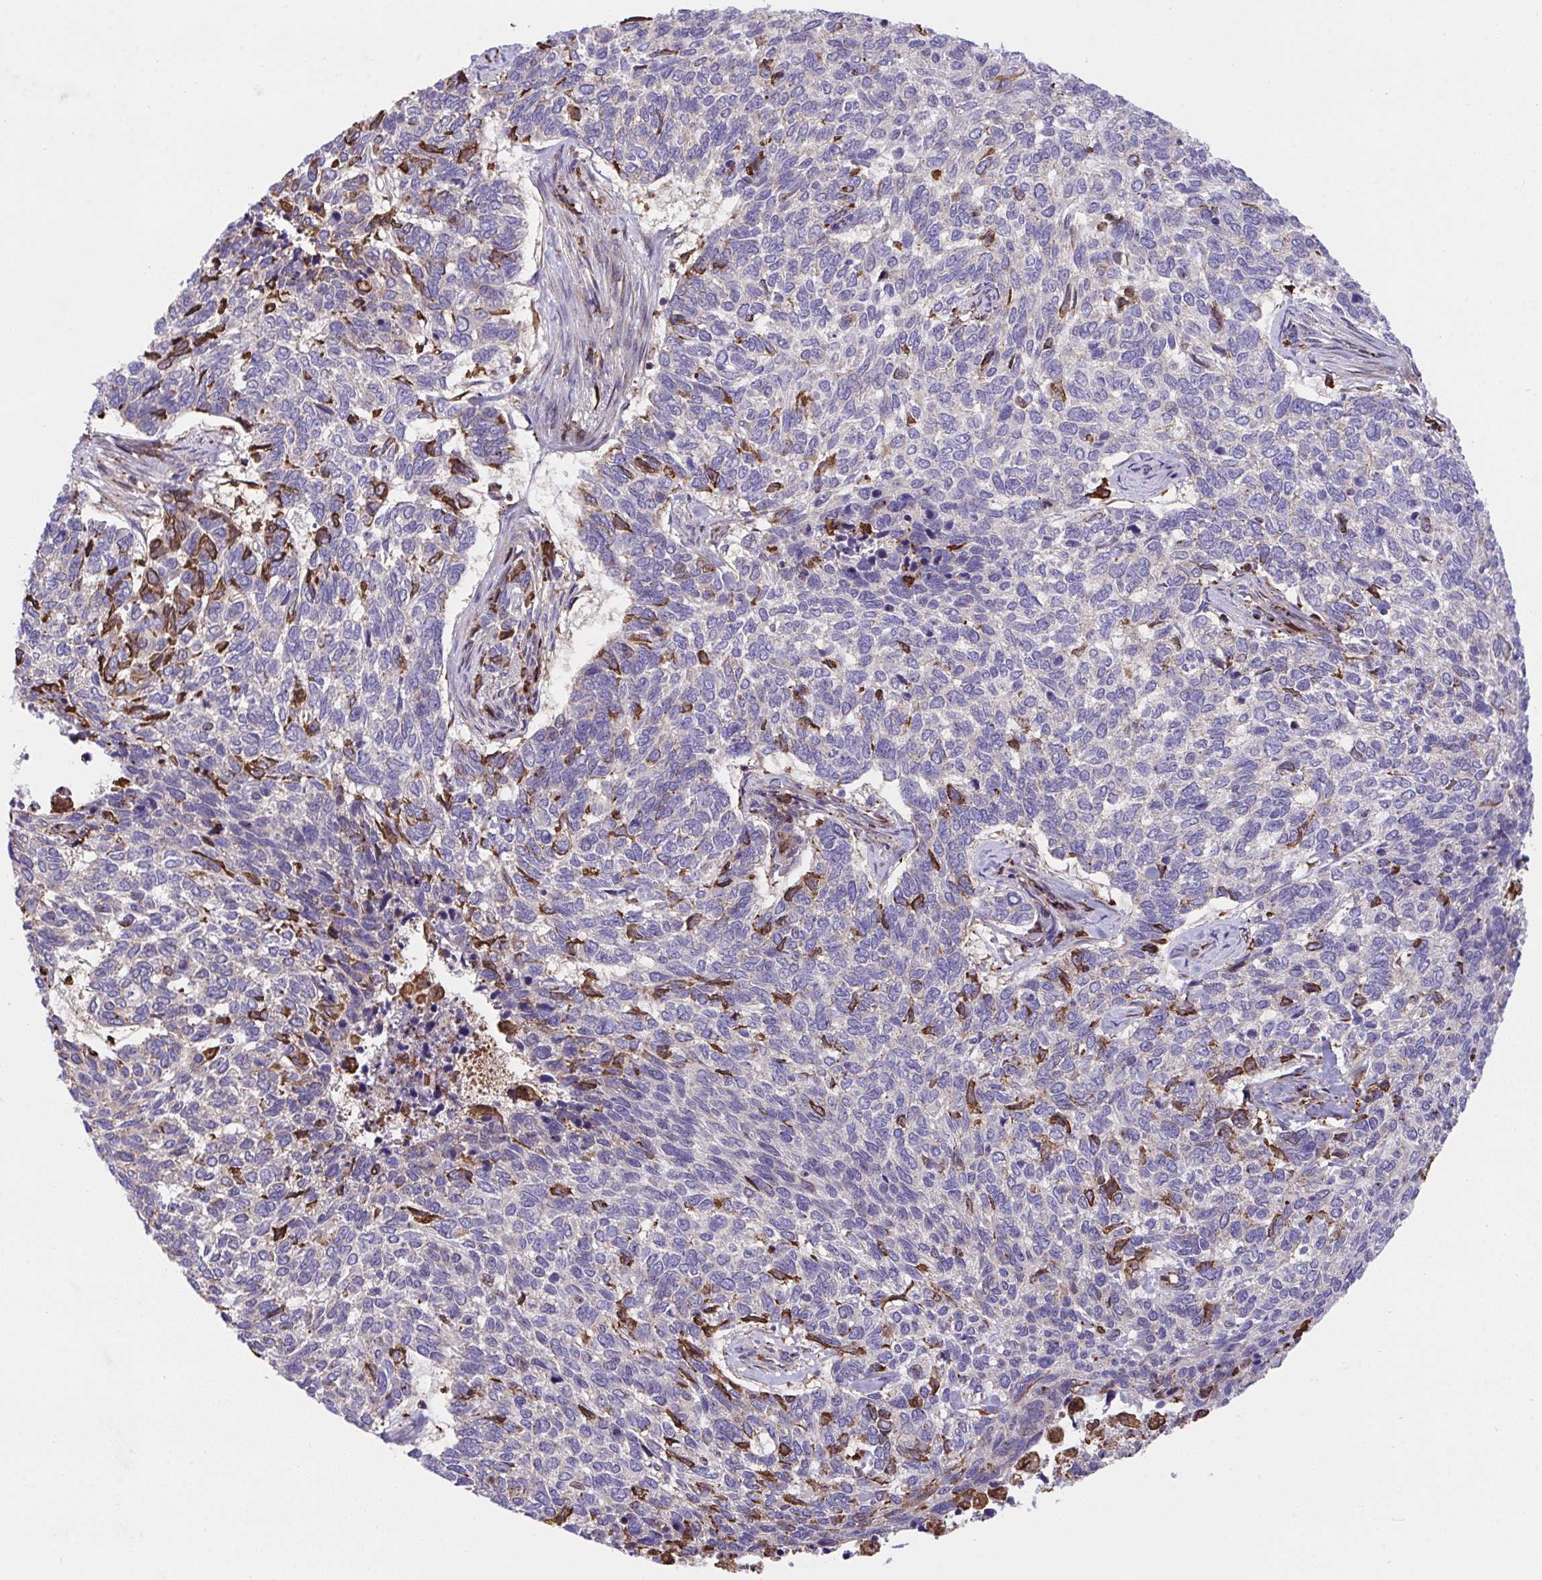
{"staining": {"intensity": "negative", "quantity": "none", "location": "none"}, "tissue": "skin cancer", "cell_type": "Tumor cells", "image_type": "cancer", "snomed": [{"axis": "morphology", "description": "Basal cell carcinoma"}, {"axis": "topography", "description": "Skin"}], "caption": "Skin basal cell carcinoma stained for a protein using immunohistochemistry (IHC) reveals no positivity tumor cells.", "gene": "PPIH", "patient": {"sex": "female", "age": 65}}